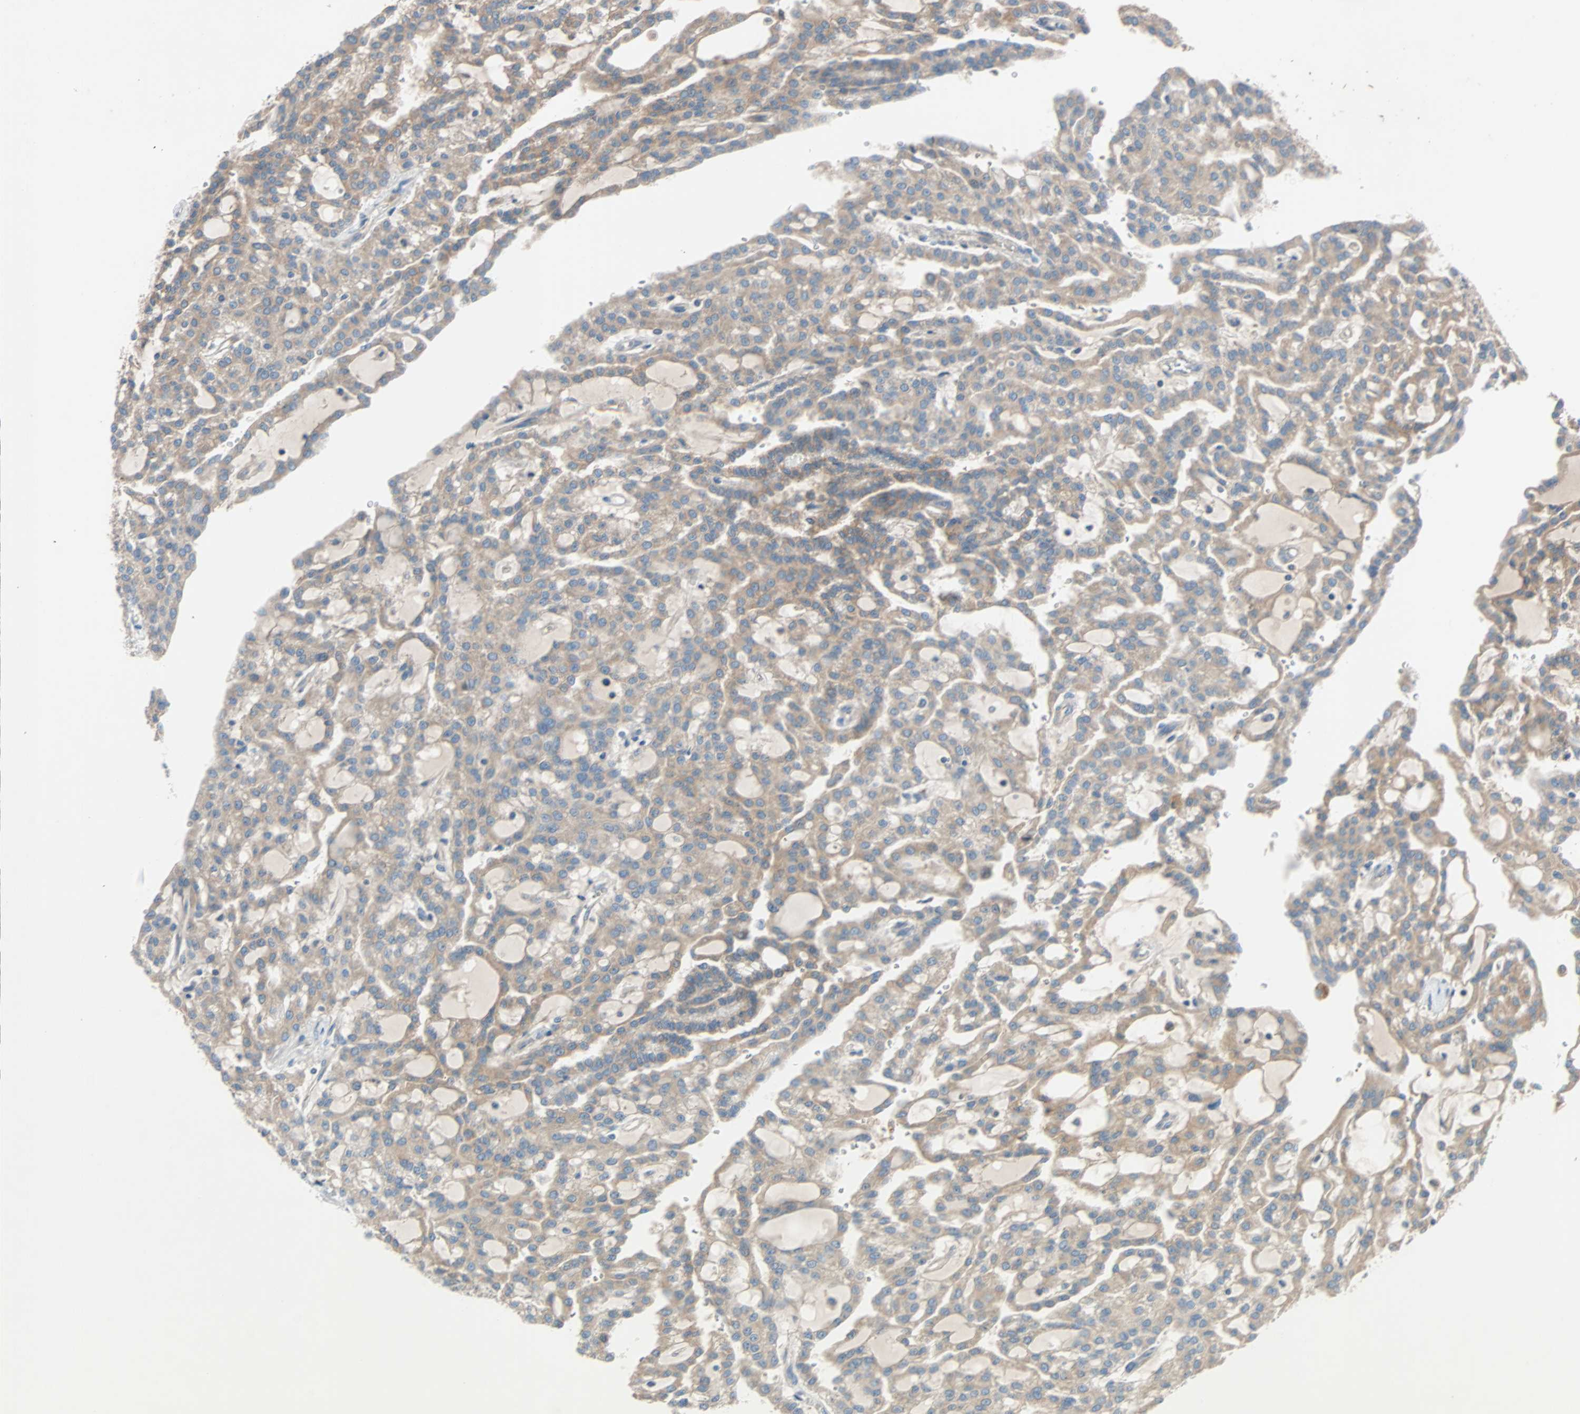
{"staining": {"intensity": "moderate", "quantity": ">75%", "location": "cytoplasmic/membranous"}, "tissue": "renal cancer", "cell_type": "Tumor cells", "image_type": "cancer", "snomed": [{"axis": "morphology", "description": "Adenocarcinoma, NOS"}, {"axis": "topography", "description": "Kidney"}], "caption": "This histopathology image displays adenocarcinoma (renal) stained with immunohistochemistry (IHC) to label a protein in brown. The cytoplasmic/membranous of tumor cells show moderate positivity for the protein. Nuclei are counter-stained blue.", "gene": "XYLT1", "patient": {"sex": "male", "age": 63}}